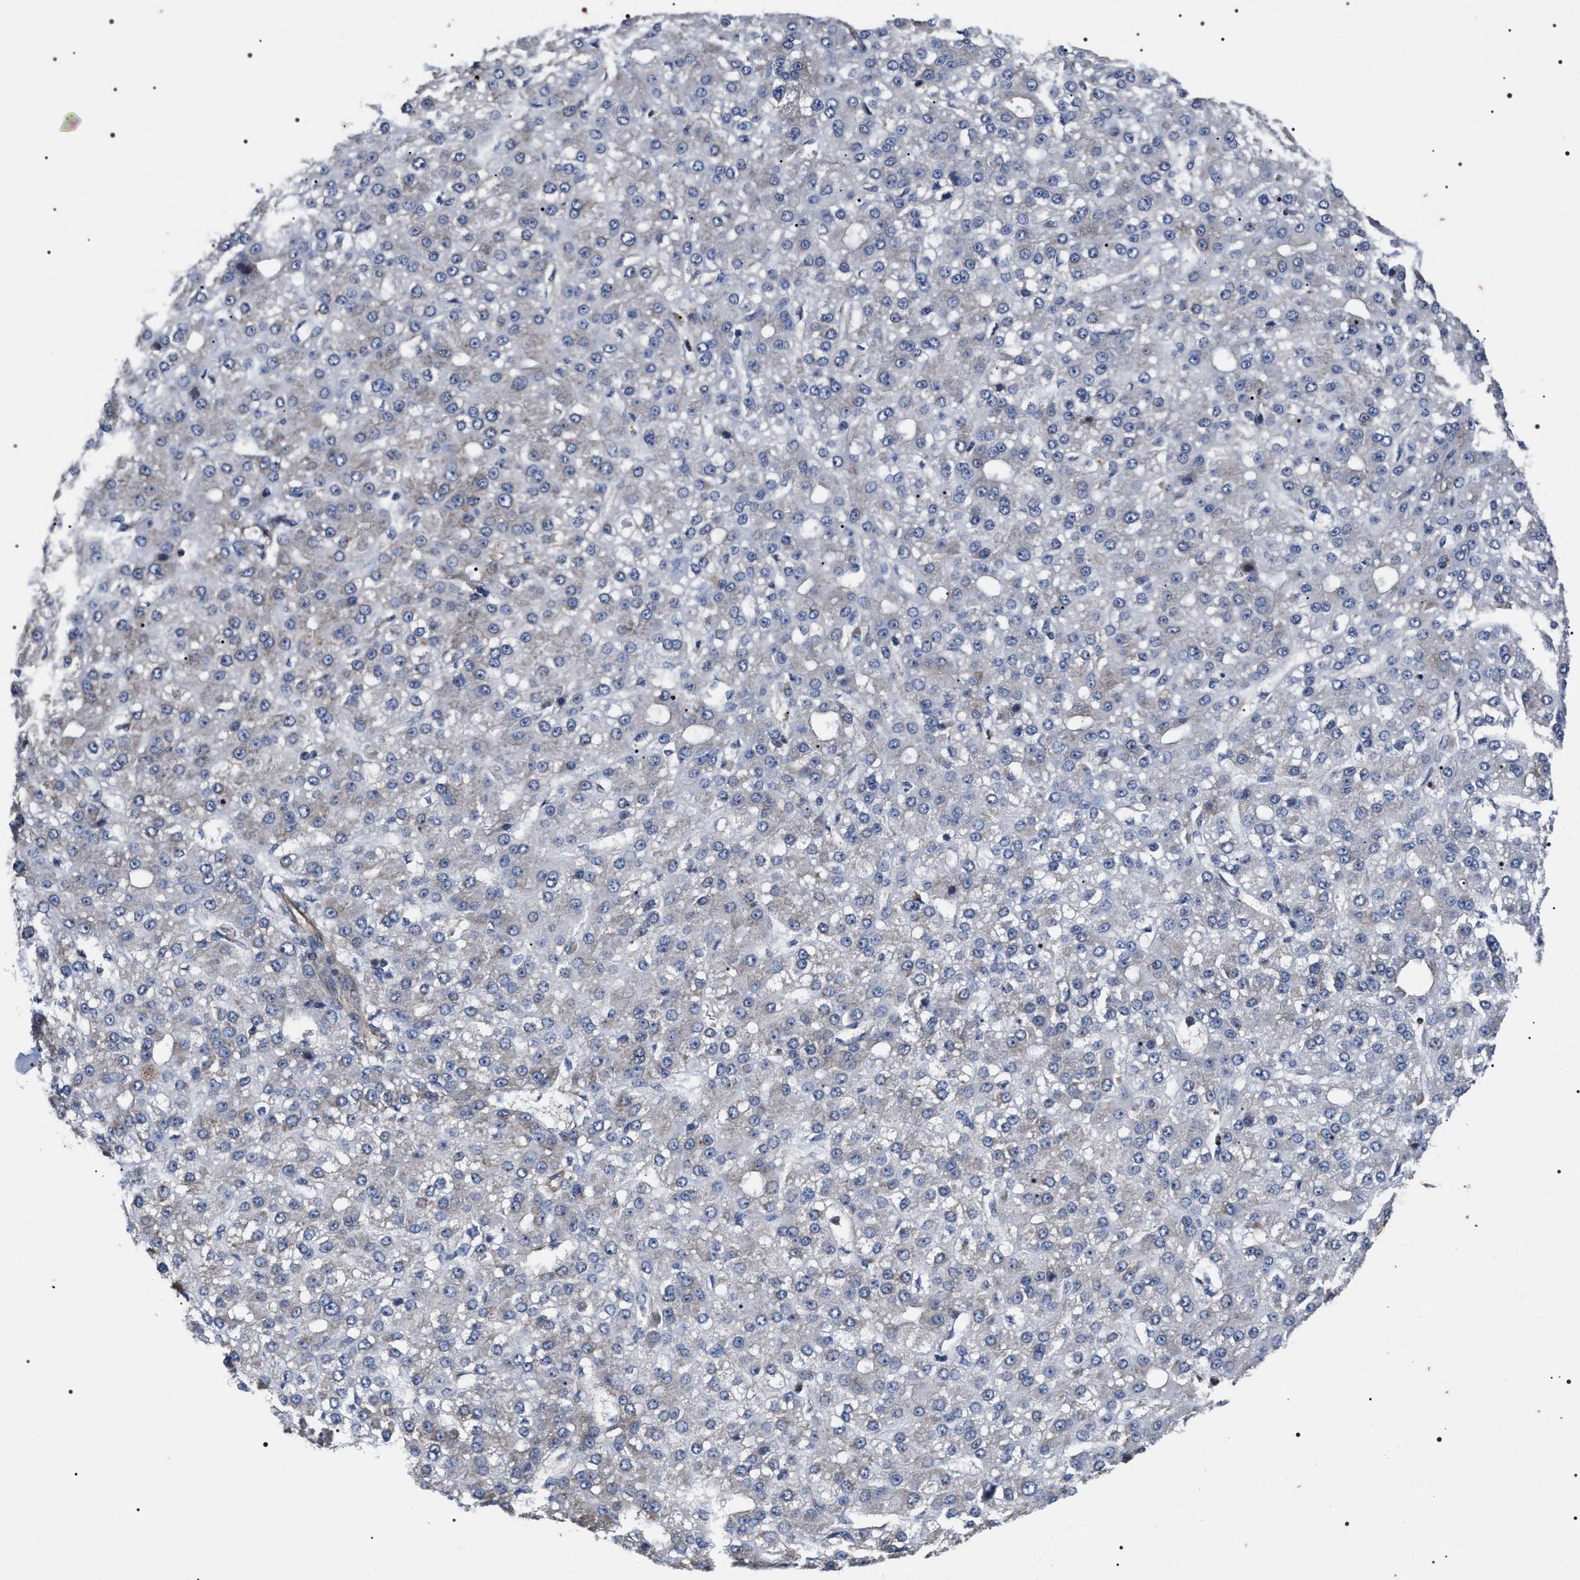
{"staining": {"intensity": "negative", "quantity": "none", "location": "none"}, "tissue": "liver cancer", "cell_type": "Tumor cells", "image_type": "cancer", "snomed": [{"axis": "morphology", "description": "Carcinoma, Hepatocellular, NOS"}, {"axis": "topography", "description": "Liver"}], "caption": "IHC of hepatocellular carcinoma (liver) displays no expression in tumor cells.", "gene": "TSPAN33", "patient": {"sex": "male", "age": 67}}